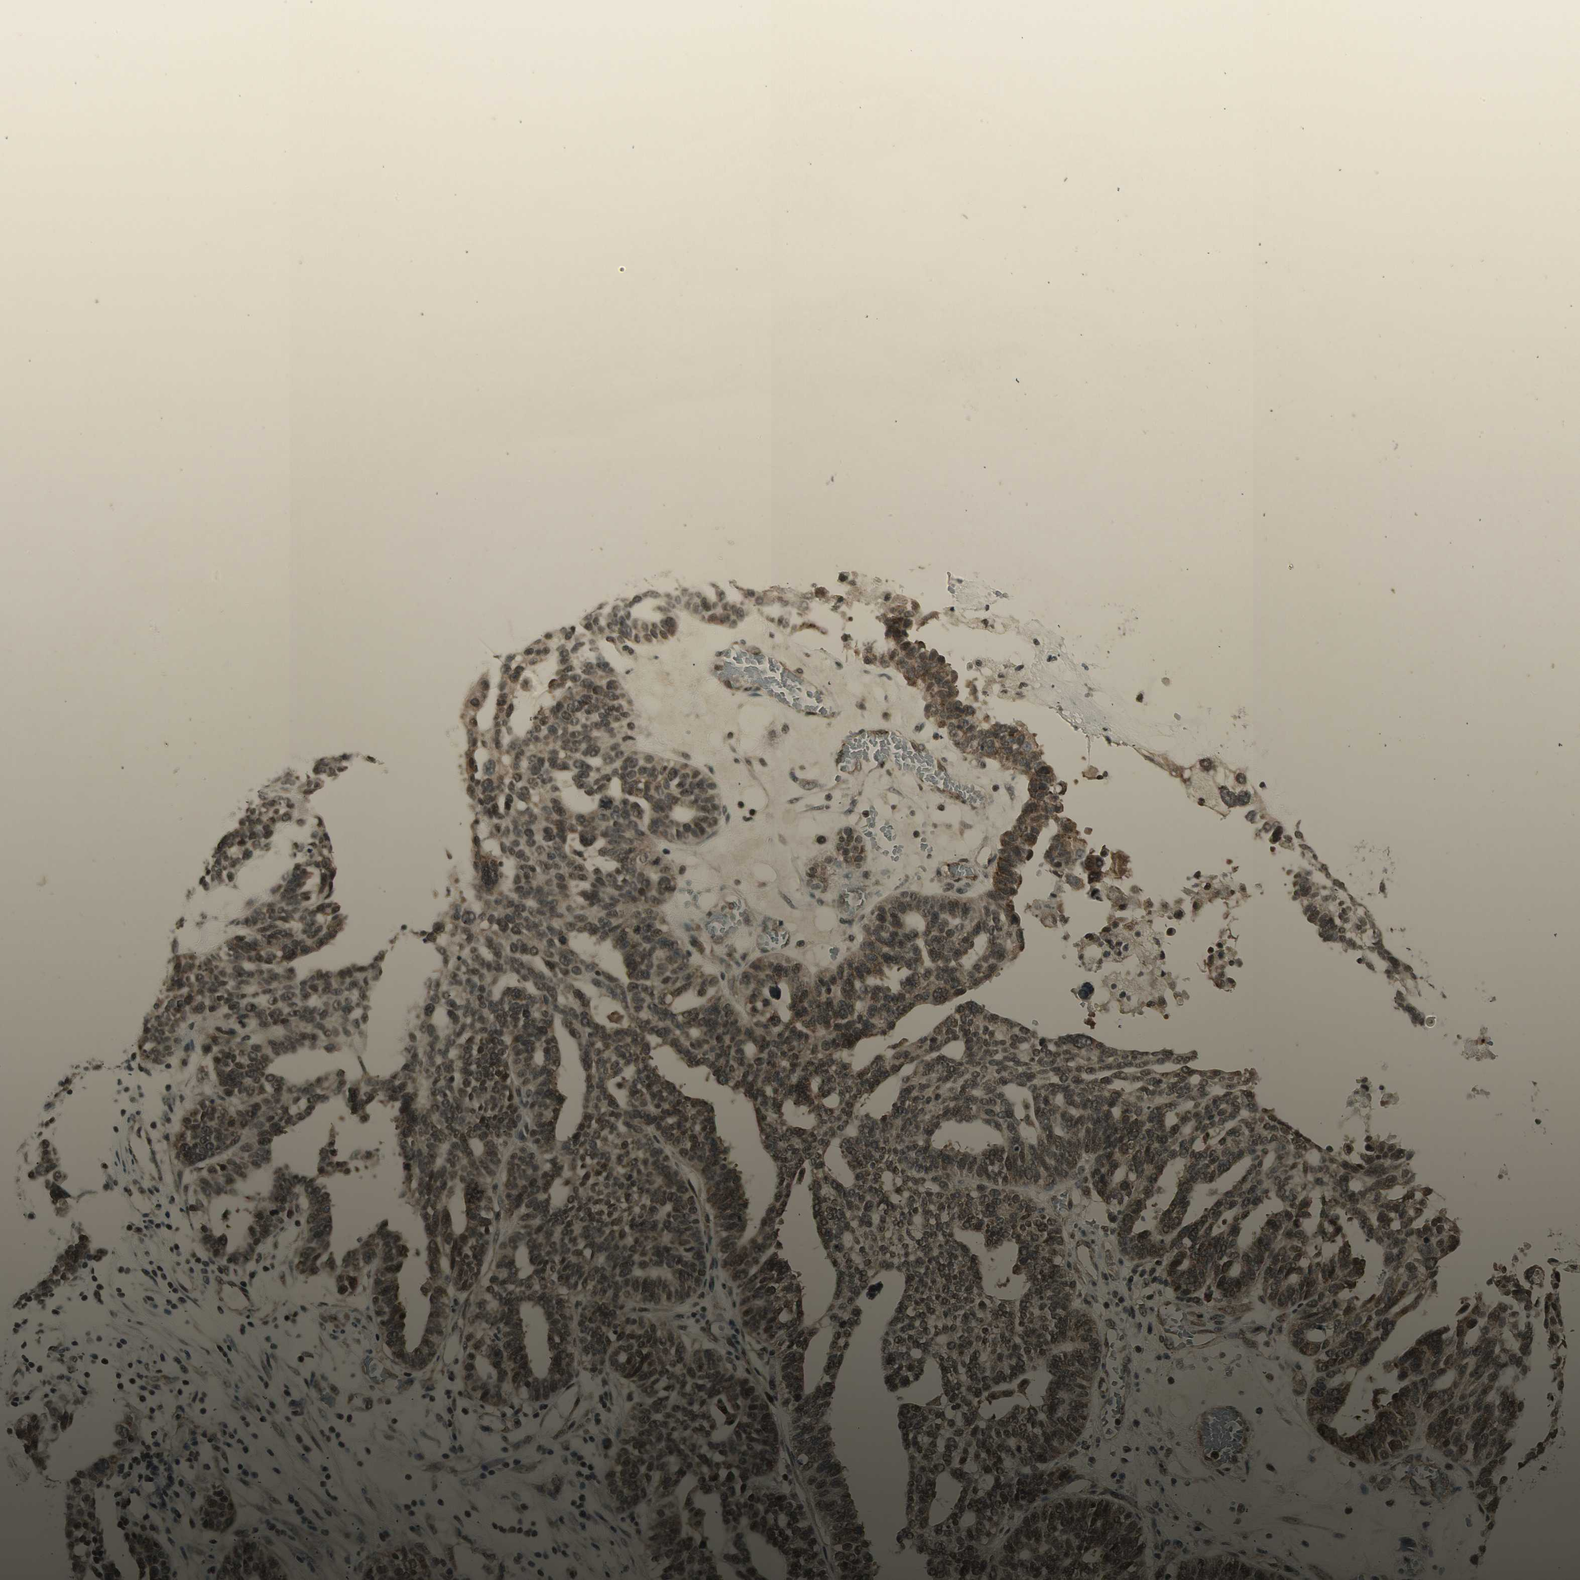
{"staining": {"intensity": "weak", "quantity": "25%-75%", "location": "cytoplasmic/membranous,nuclear"}, "tissue": "ovarian cancer", "cell_type": "Tumor cells", "image_type": "cancer", "snomed": [{"axis": "morphology", "description": "Cystadenocarcinoma, serous, NOS"}, {"axis": "topography", "description": "Ovary"}], "caption": "This is an image of immunohistochemistry (IHC) staining of serous cystadenocarcinoma (ovarian), which shows weak expression in the cytoplasmic/membranous and nuclear of tumor cells.", "gene": "SMN2", "patient": {"sex": "female", "age": 59}}